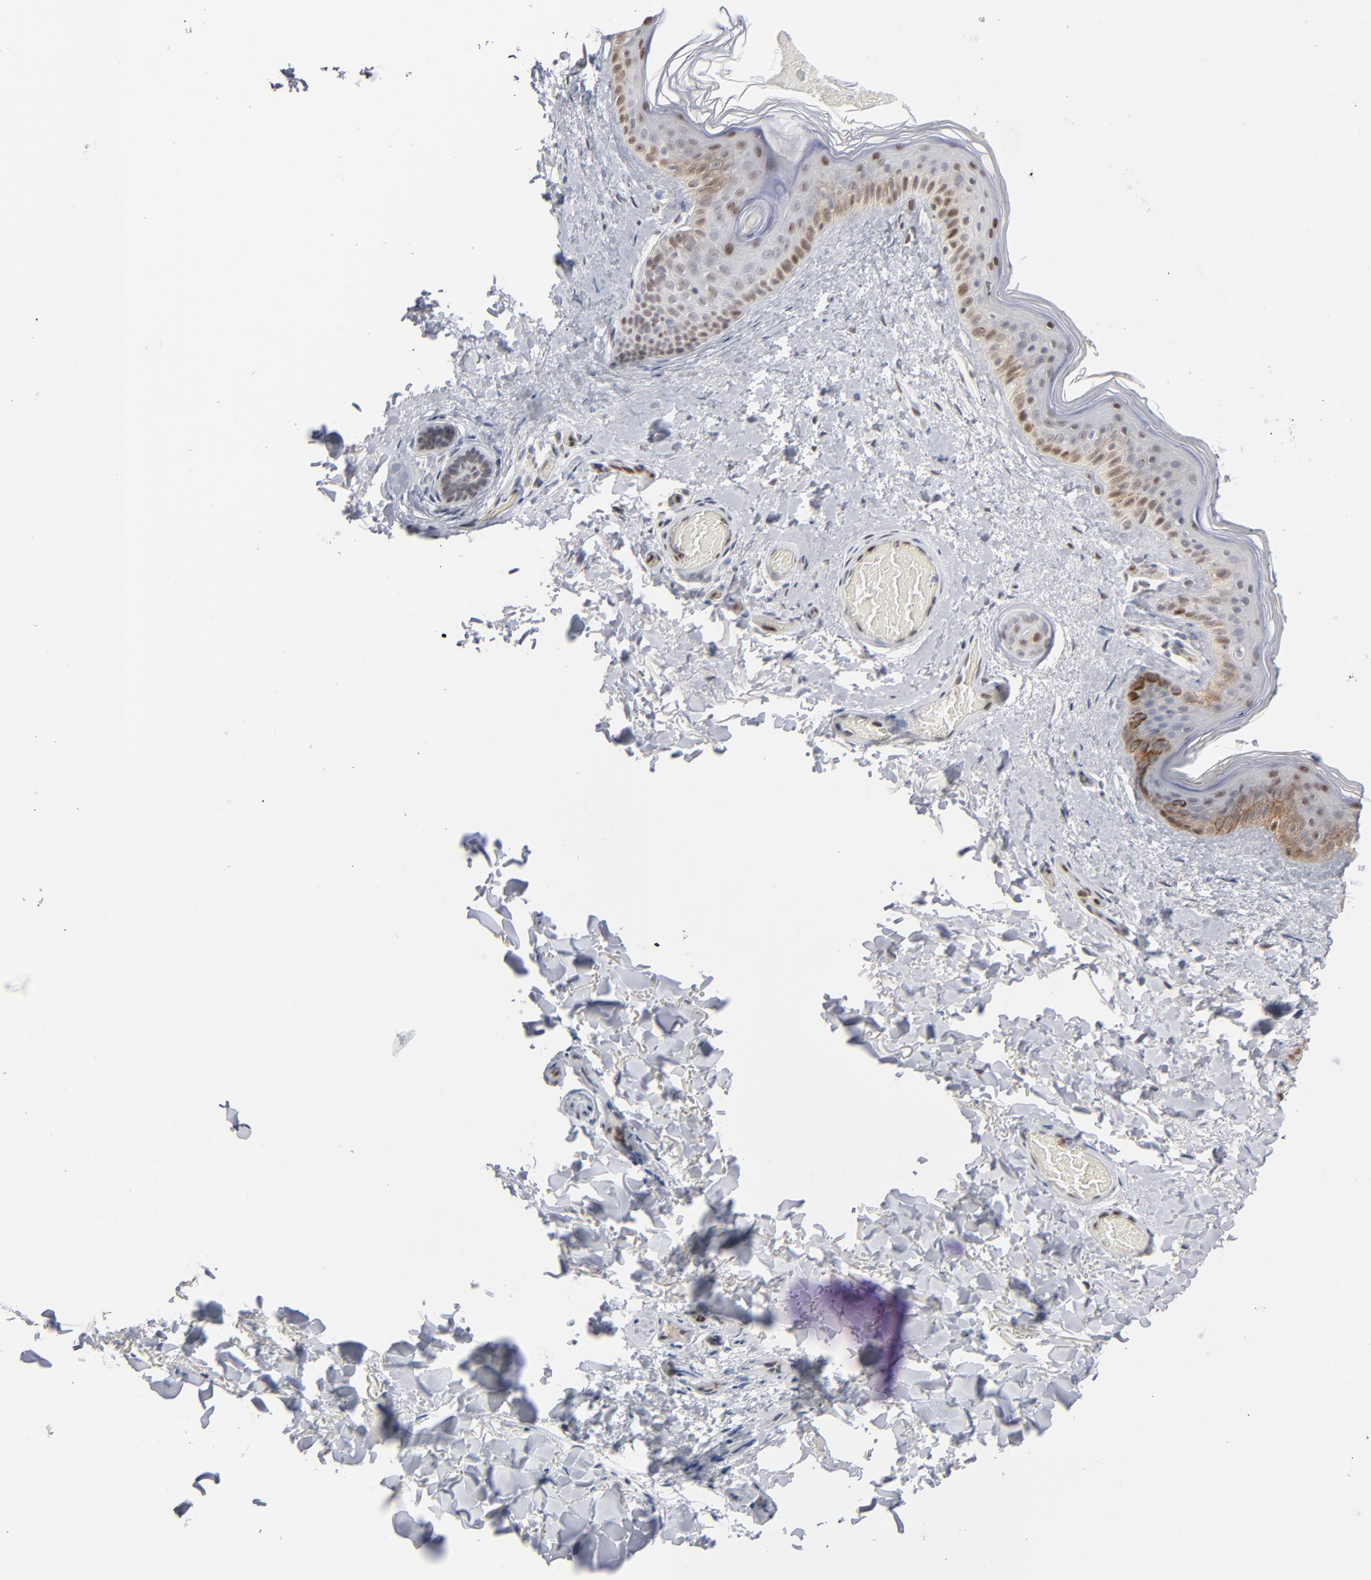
{"staining": {"intensity": "negative", "quantity": "none", "location": "none"}, "tissue": "skin", "cell_type": "Fibroblasts", "image_type": "normal", "snomed": [{"axis": "morphology", "description": "Normal tissue, NOS"}, {"axis": "topography", "description": "Skin"}], "caption": "DAB immunohistochemical staining of unremarkable skin reveals no significant expression in fibroblasts.", "gene": "IRF9", "patient": {"sex": "male", "age": 63}}